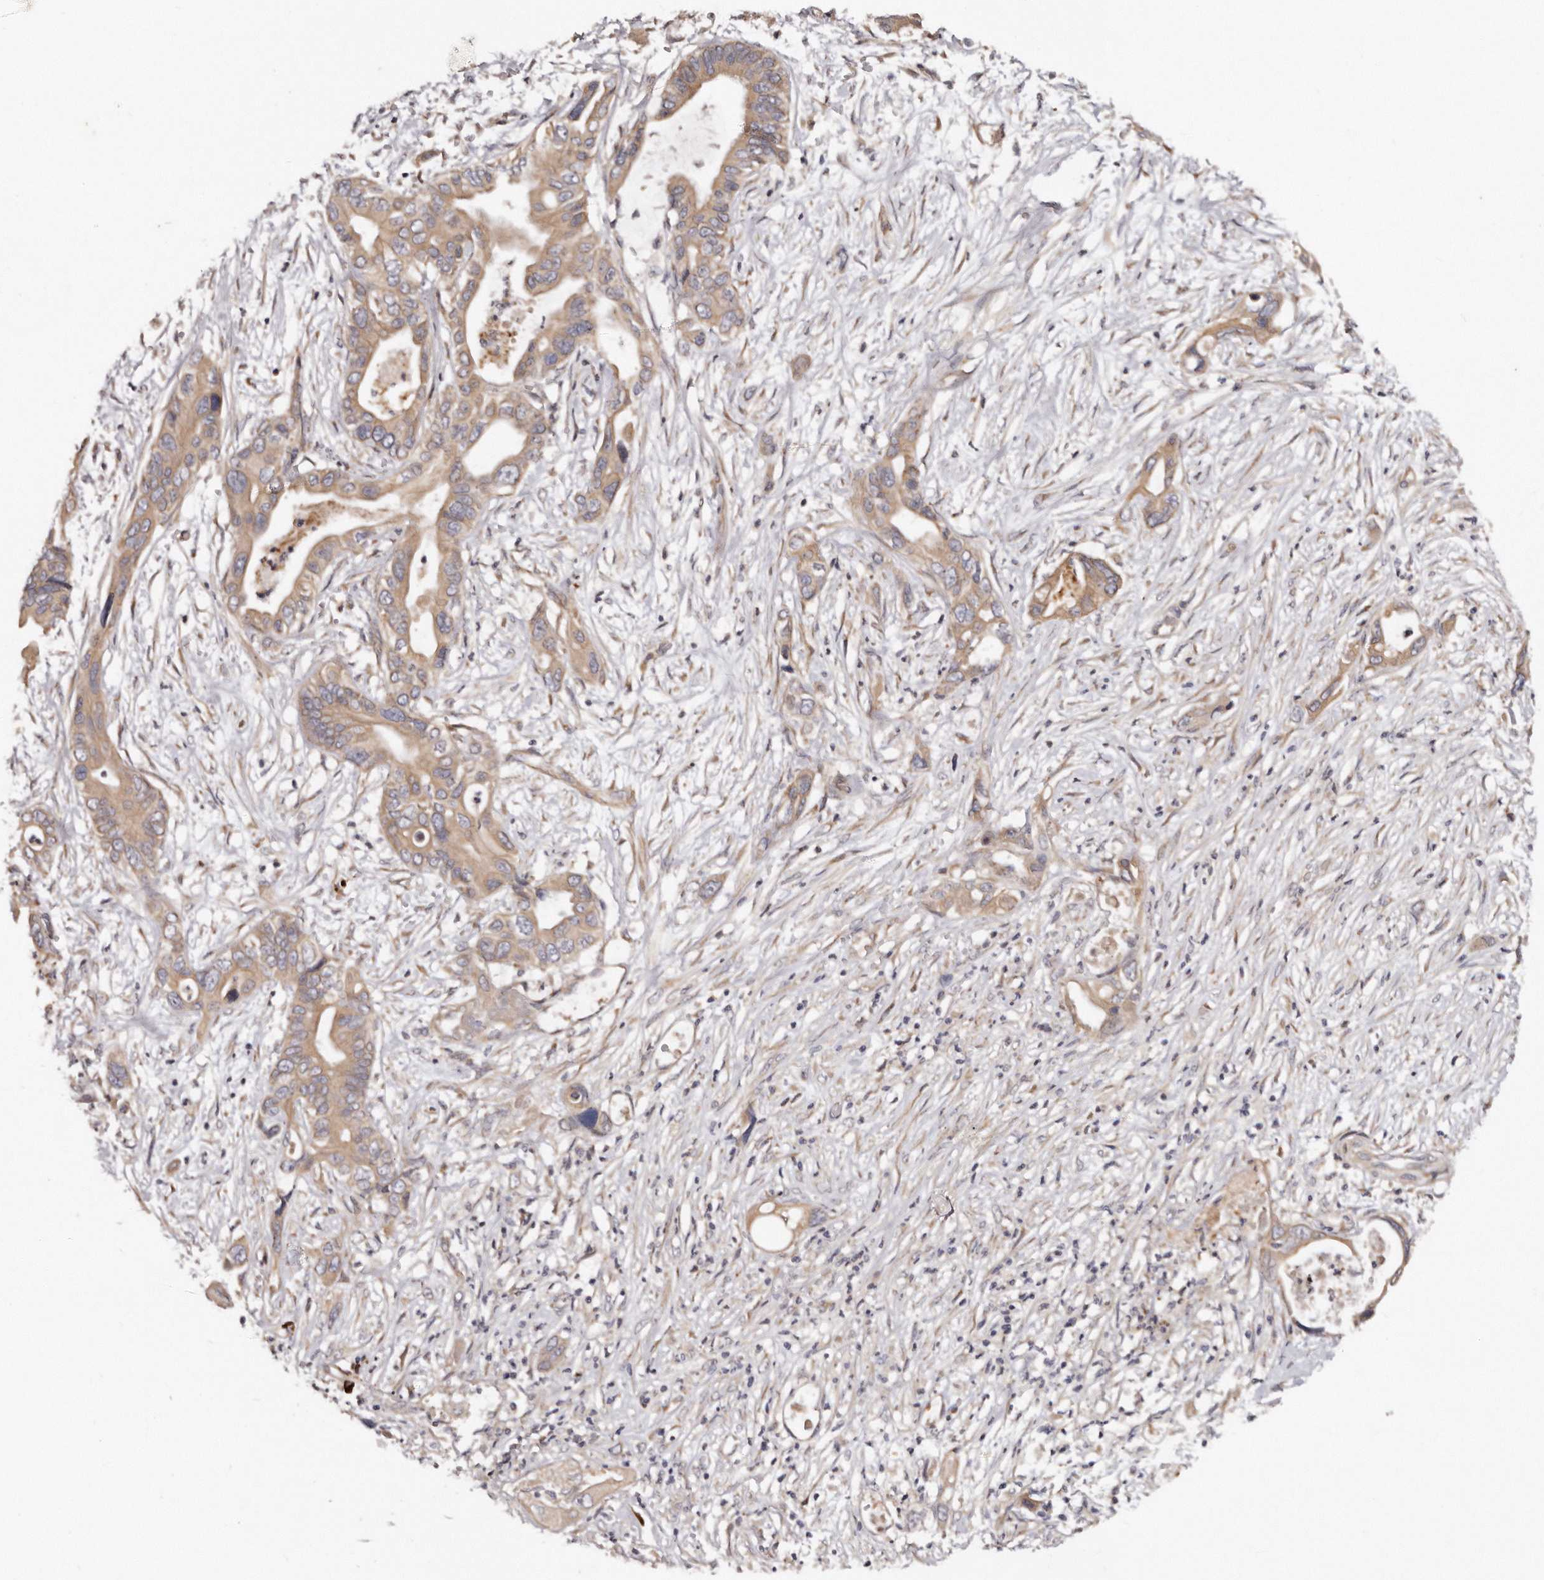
{"staining": {"intensity": "moderate", "quantity": ">75%", "location": "cytoplasmic/membranous"}, "tissue": "pancreatic cancer", "cell_type": "Tumor cells", "image_type": "cancer", "snomed": [{"axis": "morphology", "description": "Adenocarcinoma, NOS"}, {"axis": "topography", "description": "Pancreas"}], "caption": "A histopathology image of human pancreatic adenocarcinoma stained for a protein exhibits moderate cytoplasmic/membranous brown staining in tumor cells.", "gene": "DACT2", "patient": {"sex": "male", "age": 66}}